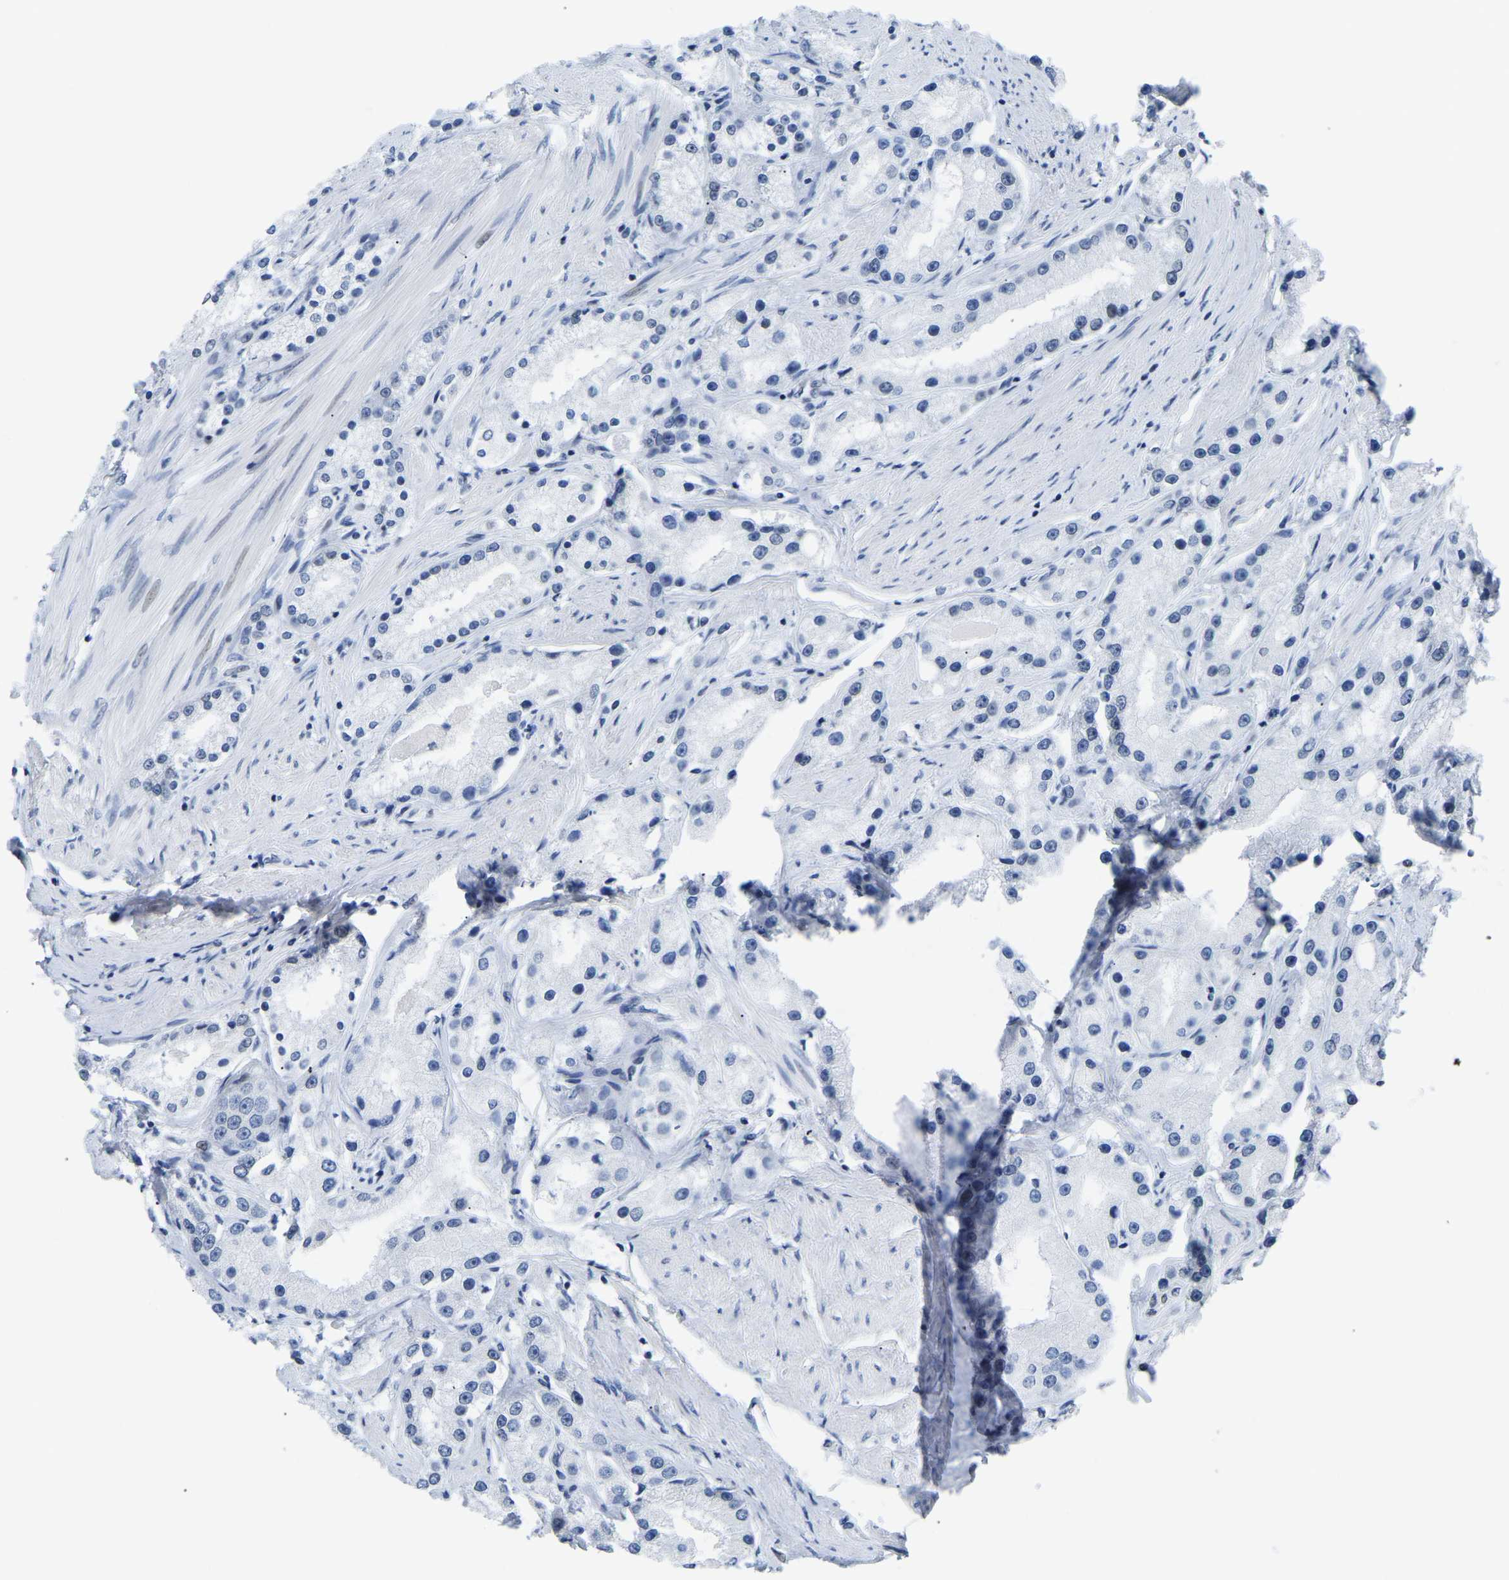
{"staining": {"intensity": "negative", "quantity": "none", "location": "none"}, "tissue": "prostate cancer", "cell_type": "Tumor cells", "image_type": "cancer", "snomed": [{"axis": "morphology", "description": "Adenocarcinoma, Low grade"}, {"axis": "topography", "description": "Prostate"}], "caption": "IHC histopathology image of human prostate cancer stained for a protein (brown), which shows no staining in tumor cells.", "gene": "UPK3A", "patient": {"sex": "male", "age": 63}}